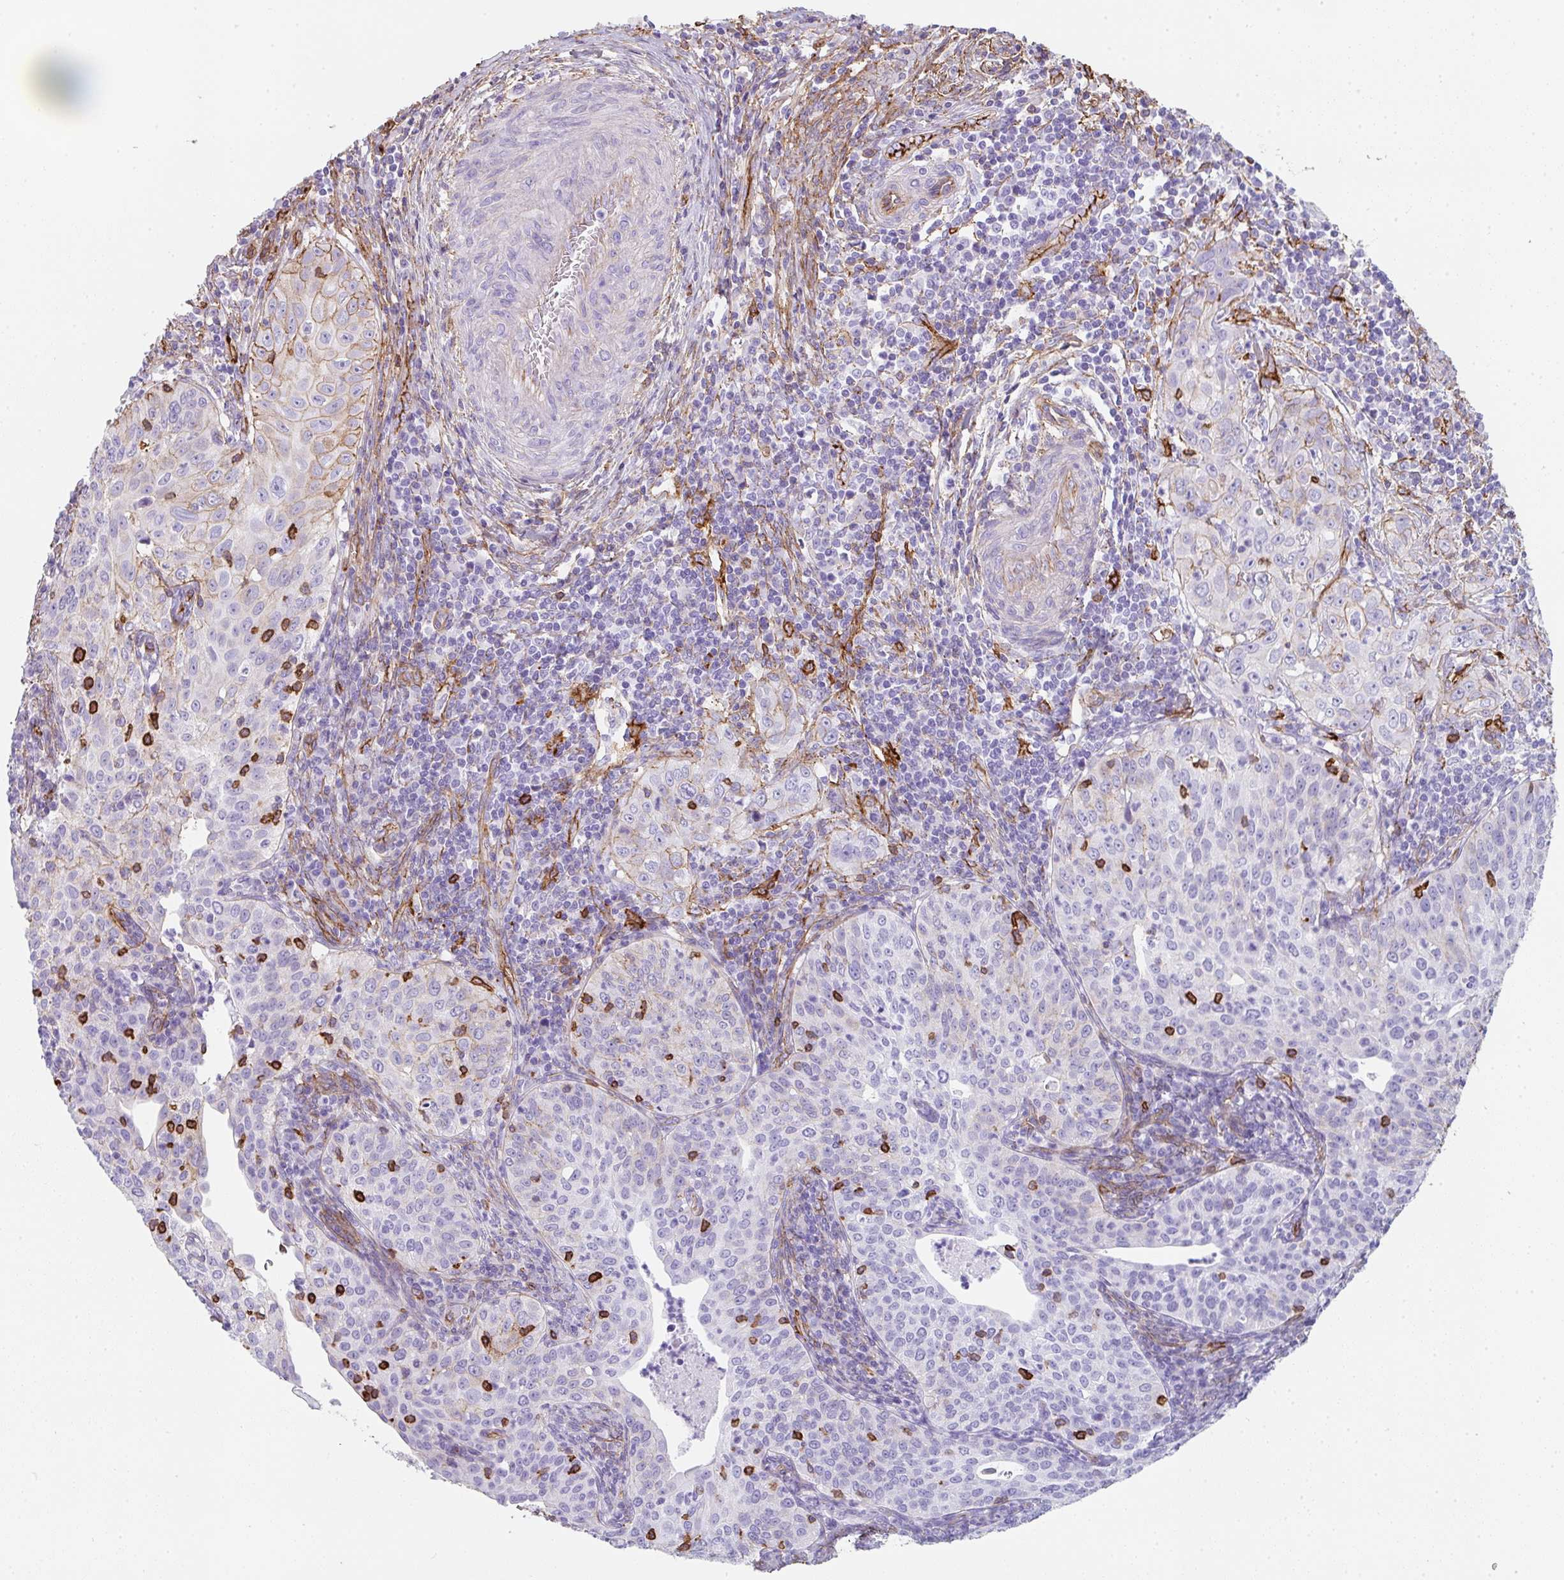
{"staining": {"intensity": "negative", "quantity": "none", "location": "none"}, "tissue": "cervical cancer", "cell_type": "Tumor cells", "image_type": "cancer", "snomed": [{"axis": "morphology", "description": "Squamous cell carcinoma, NOS"}, {"axis": "topography", "description": "Cervix"}], "caption": "A histopathology image of human squamous cell carcinoma (cervical) is negative for staining in tumor cells. (Stains: DAB immunohistochemistry with hematoxylin counter stain, Microscopy: brightfield microscopy at high magnification).", "gene": "DBN1", "patient": {"sex": "female", "age": 30}}